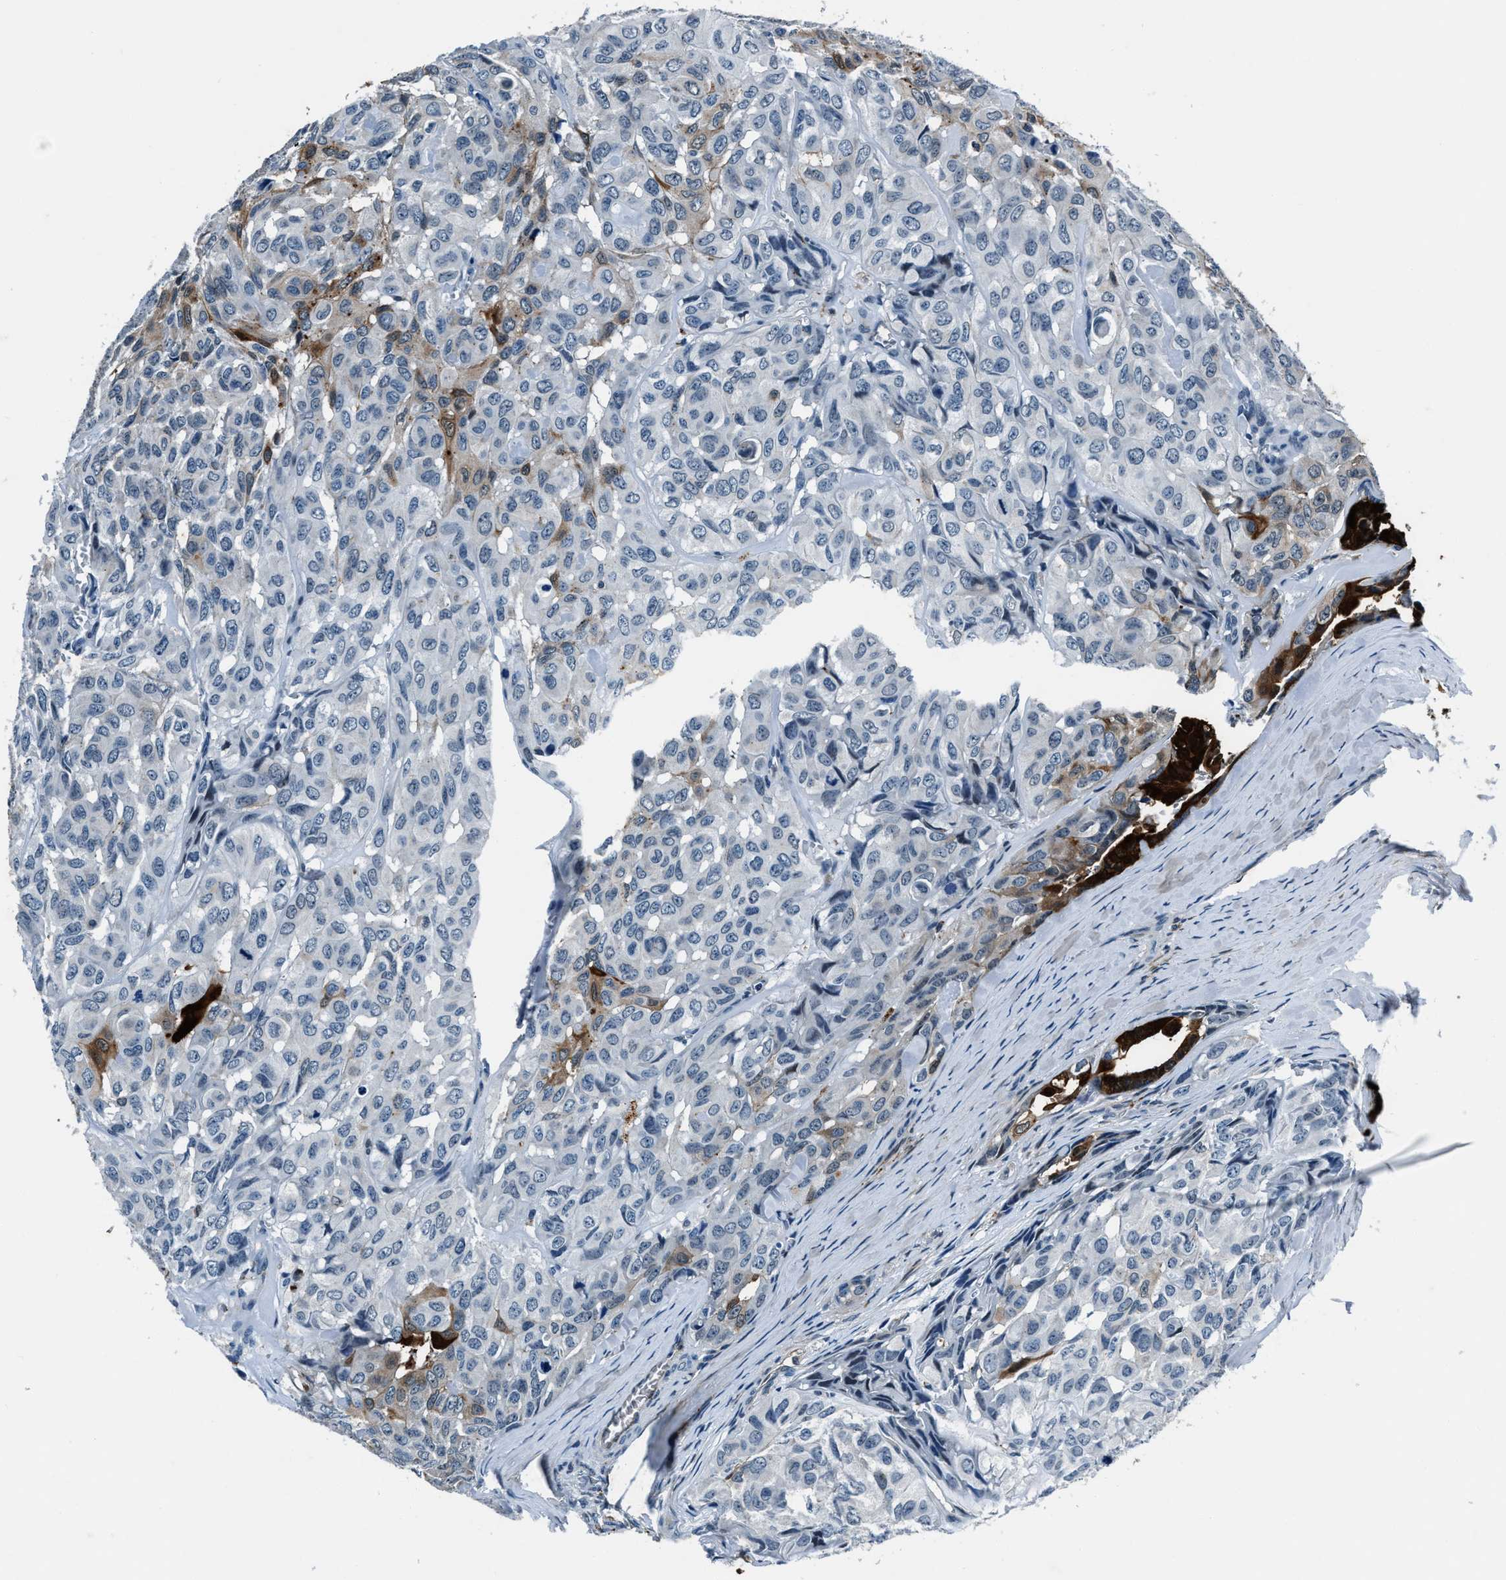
{"staining": {"intensity": "strong", "quantity": "<25%", "location": "cytoplasmic/membranous"}, "tissue": "head and neck cancer", "cell_type": "Tumor cells", "image_type": "cancer", "snomed": [{"axis": "morphology", "description": "Adenocarcinoma, NOS"}, {"axis": "topography", "description": "Salivary gland, NOS"}, {"axis": "topography", "description": "Head-Neck"}], "caption": "Protein analysis of head and neck adenocarcinoma tissue exhibits strong cytoplasmic/membranous expression in about <25% of tumor cells. Immunohistochemistry (ihc) stains the protein in brown and the nuclei are stained blue.", "gene": "PTPDC1", "patient": {"sex": "female", "age": 76}}